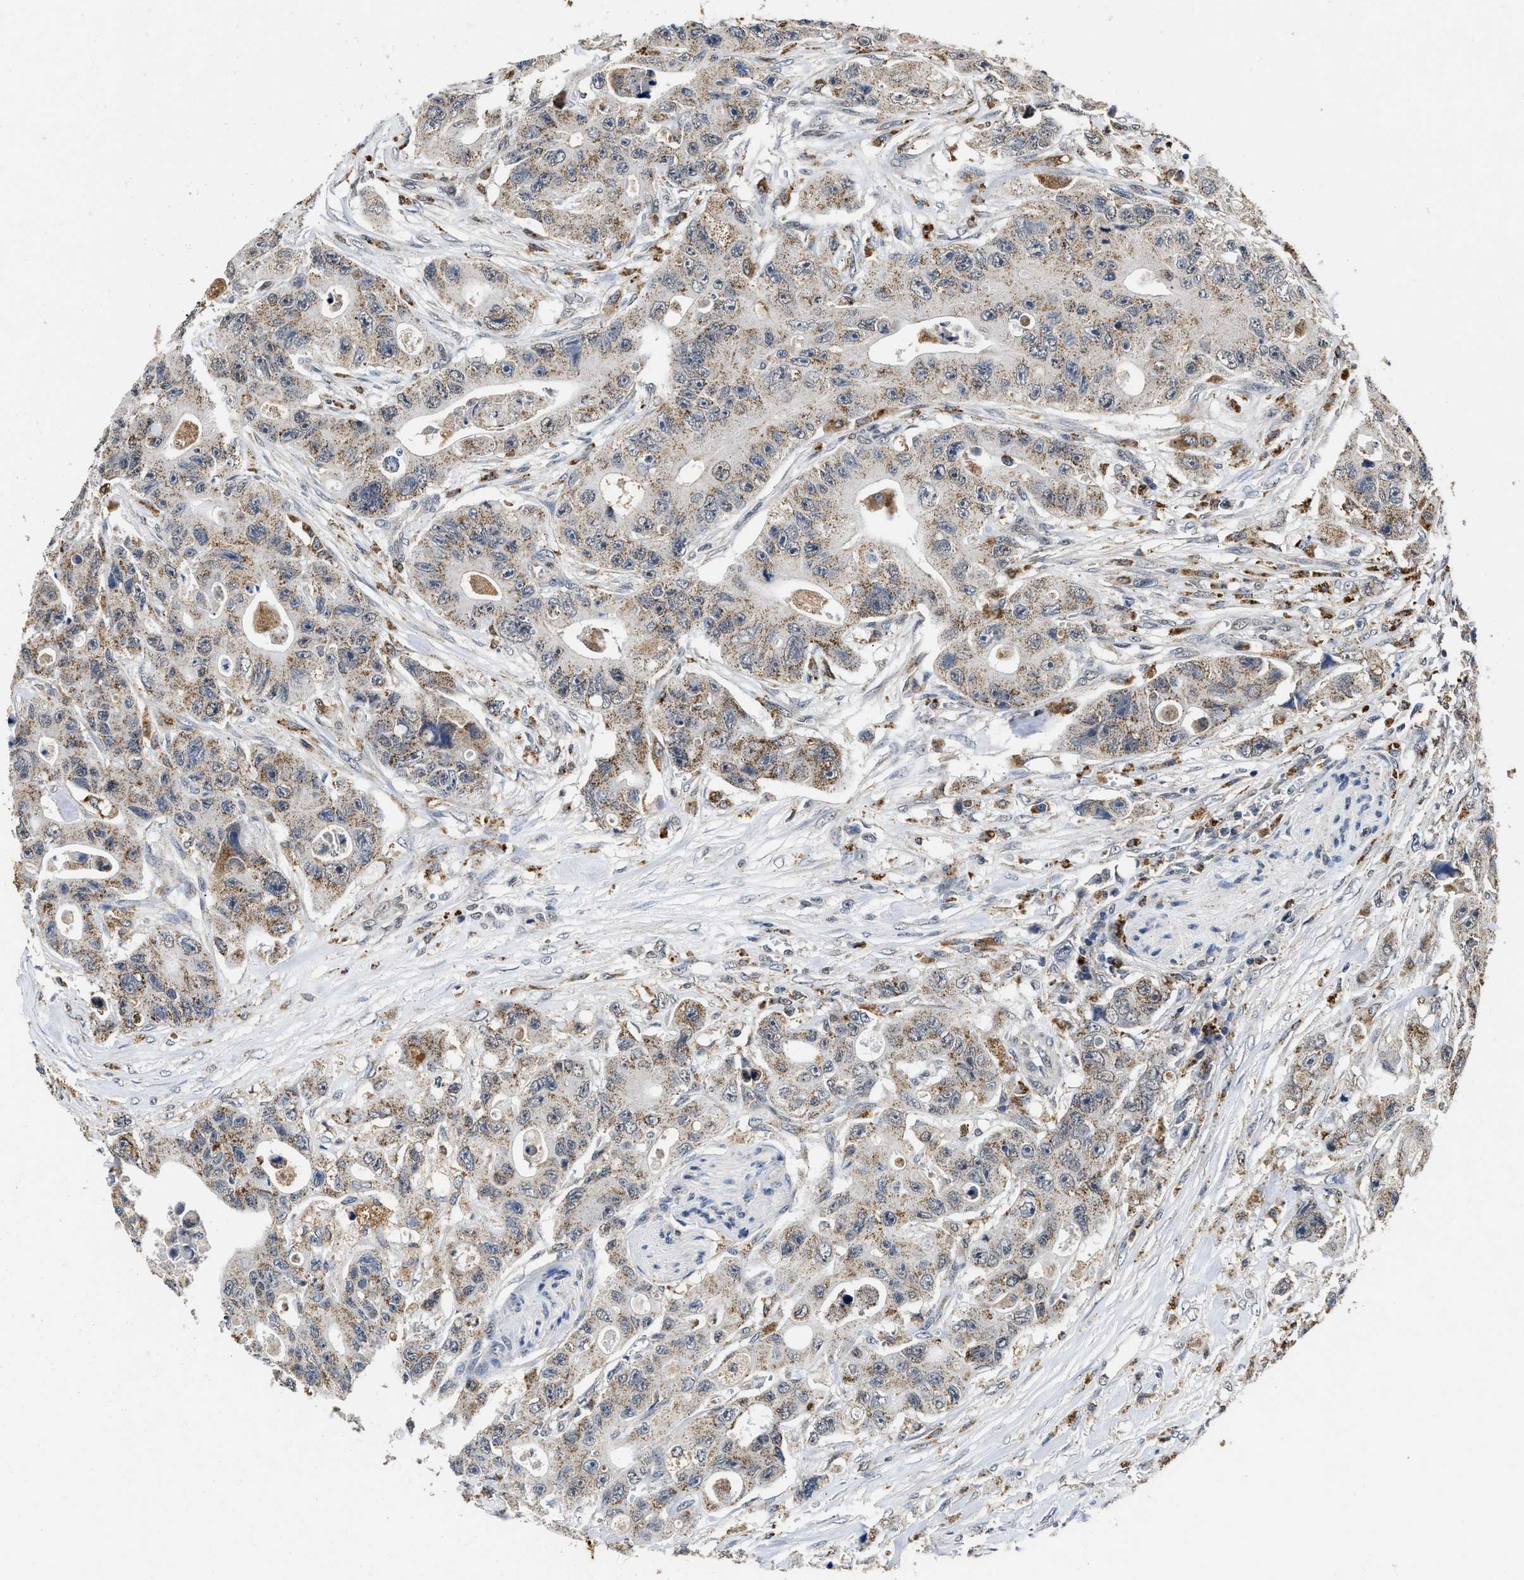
{"staining": {"intensity": "weak", "quantity": ">75%", "location": "cytoplasmic/membranous"}, "tissue": "colorectal cancer", "cell_type": "Tumor cells", "image_type": "cancer", "snomed": [{"axis": "morphology", "description": "Adenocarcinoma, NOS"}, {"axis": "topography", "description": "Colon"}], "caption": "Protein analysis of colorectal cancer (adenocarcinoma) tissue reveals weak cytoplasmic/membranous expression in approximately >75% of tumor cells.", "gene": "ACOX1", "patient": {"sex": "female", "age": 46}}